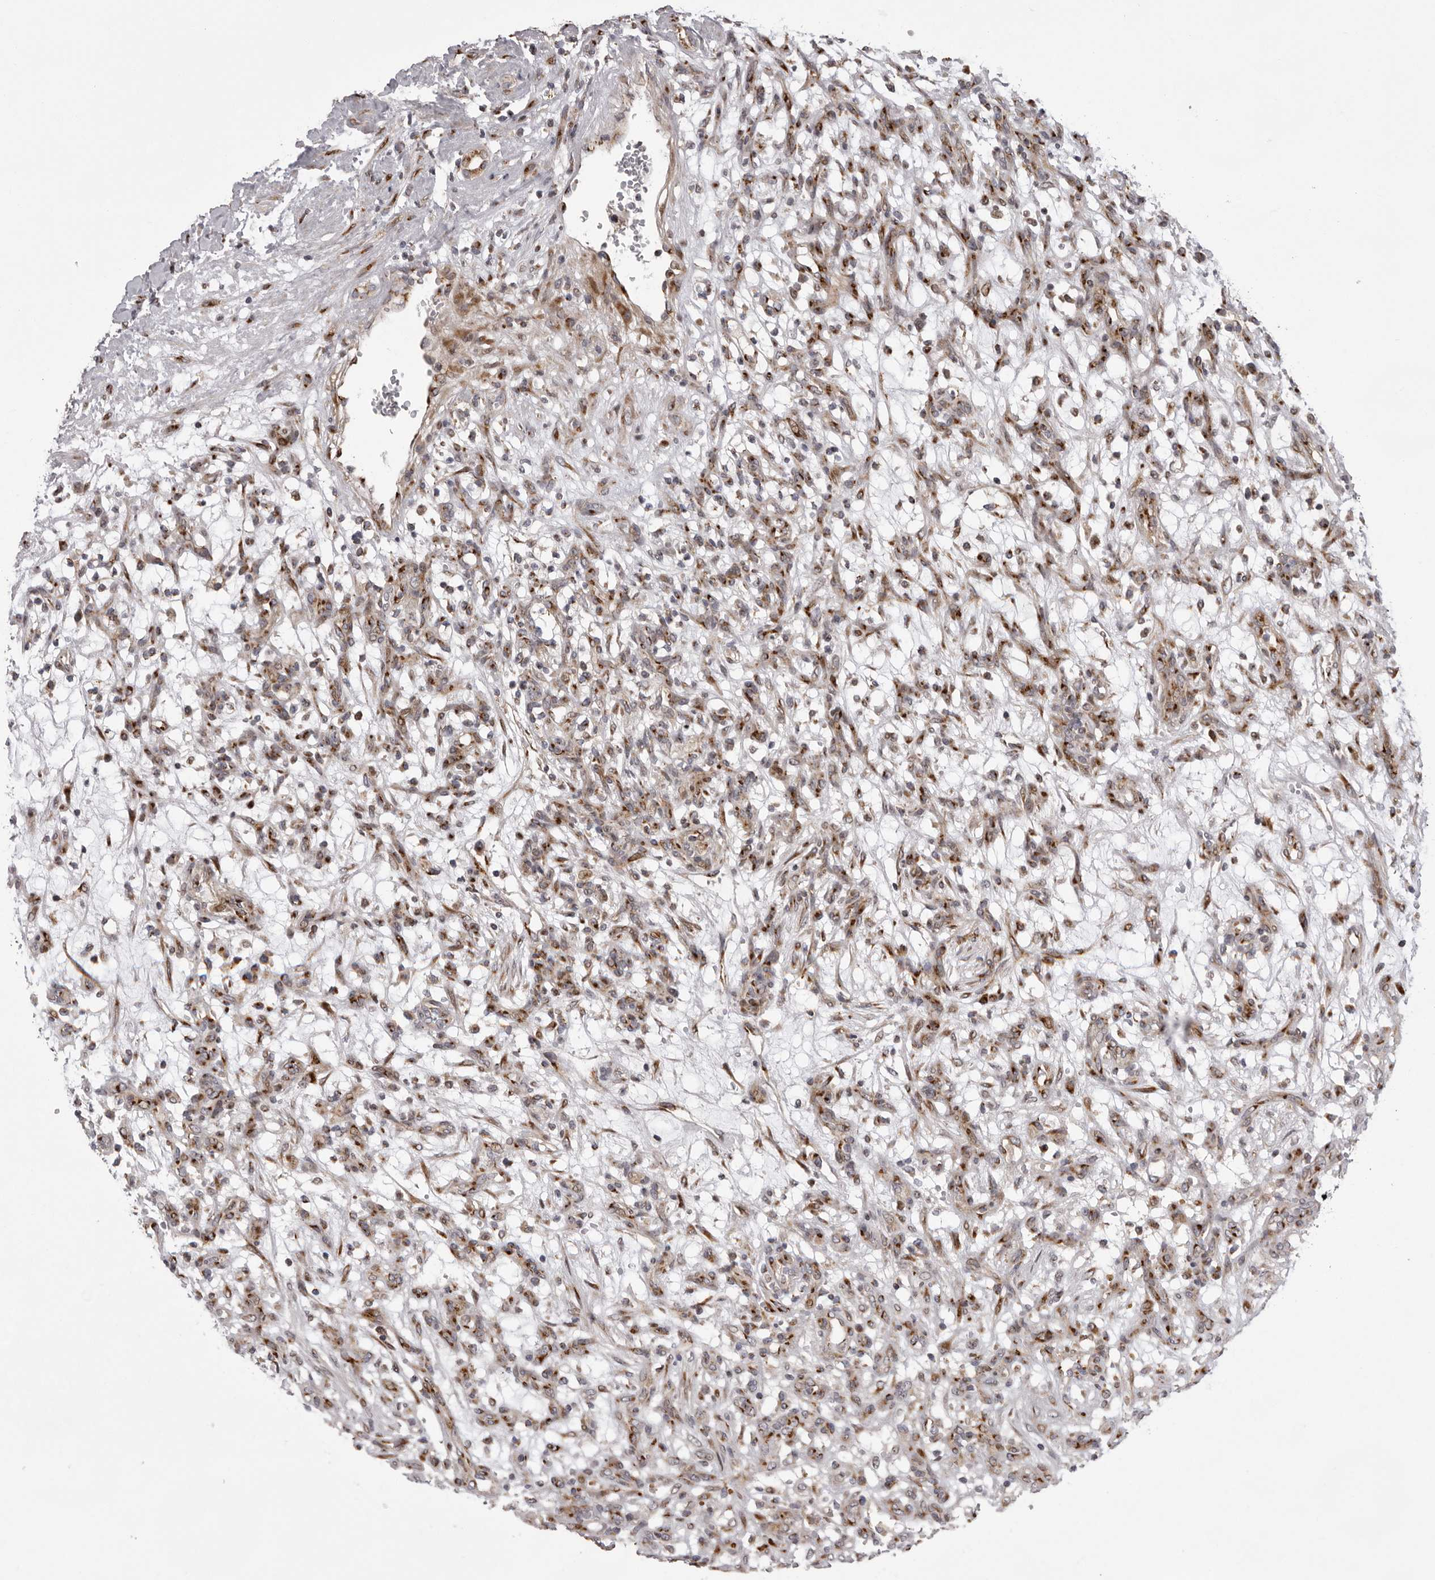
{"staining": {"intensity": "negative", "quantity": "none", "location": "none"}, "tissue": "renal cancer", "cell_type": "Tumor cells", "image_type": "cancer", "snomed": [{"axis": "morphology", "description": "Adenocarcinoma, NOS"}, {"axis": "topography", "description": "Kidney"}], "caption": "Renal cancer (adenocarcinoma) stained for a protein using immunohistochemistry shows no positivity tumor cells.", "gene": "WDR47", "patient": {"sex": "female", "age": 57}}